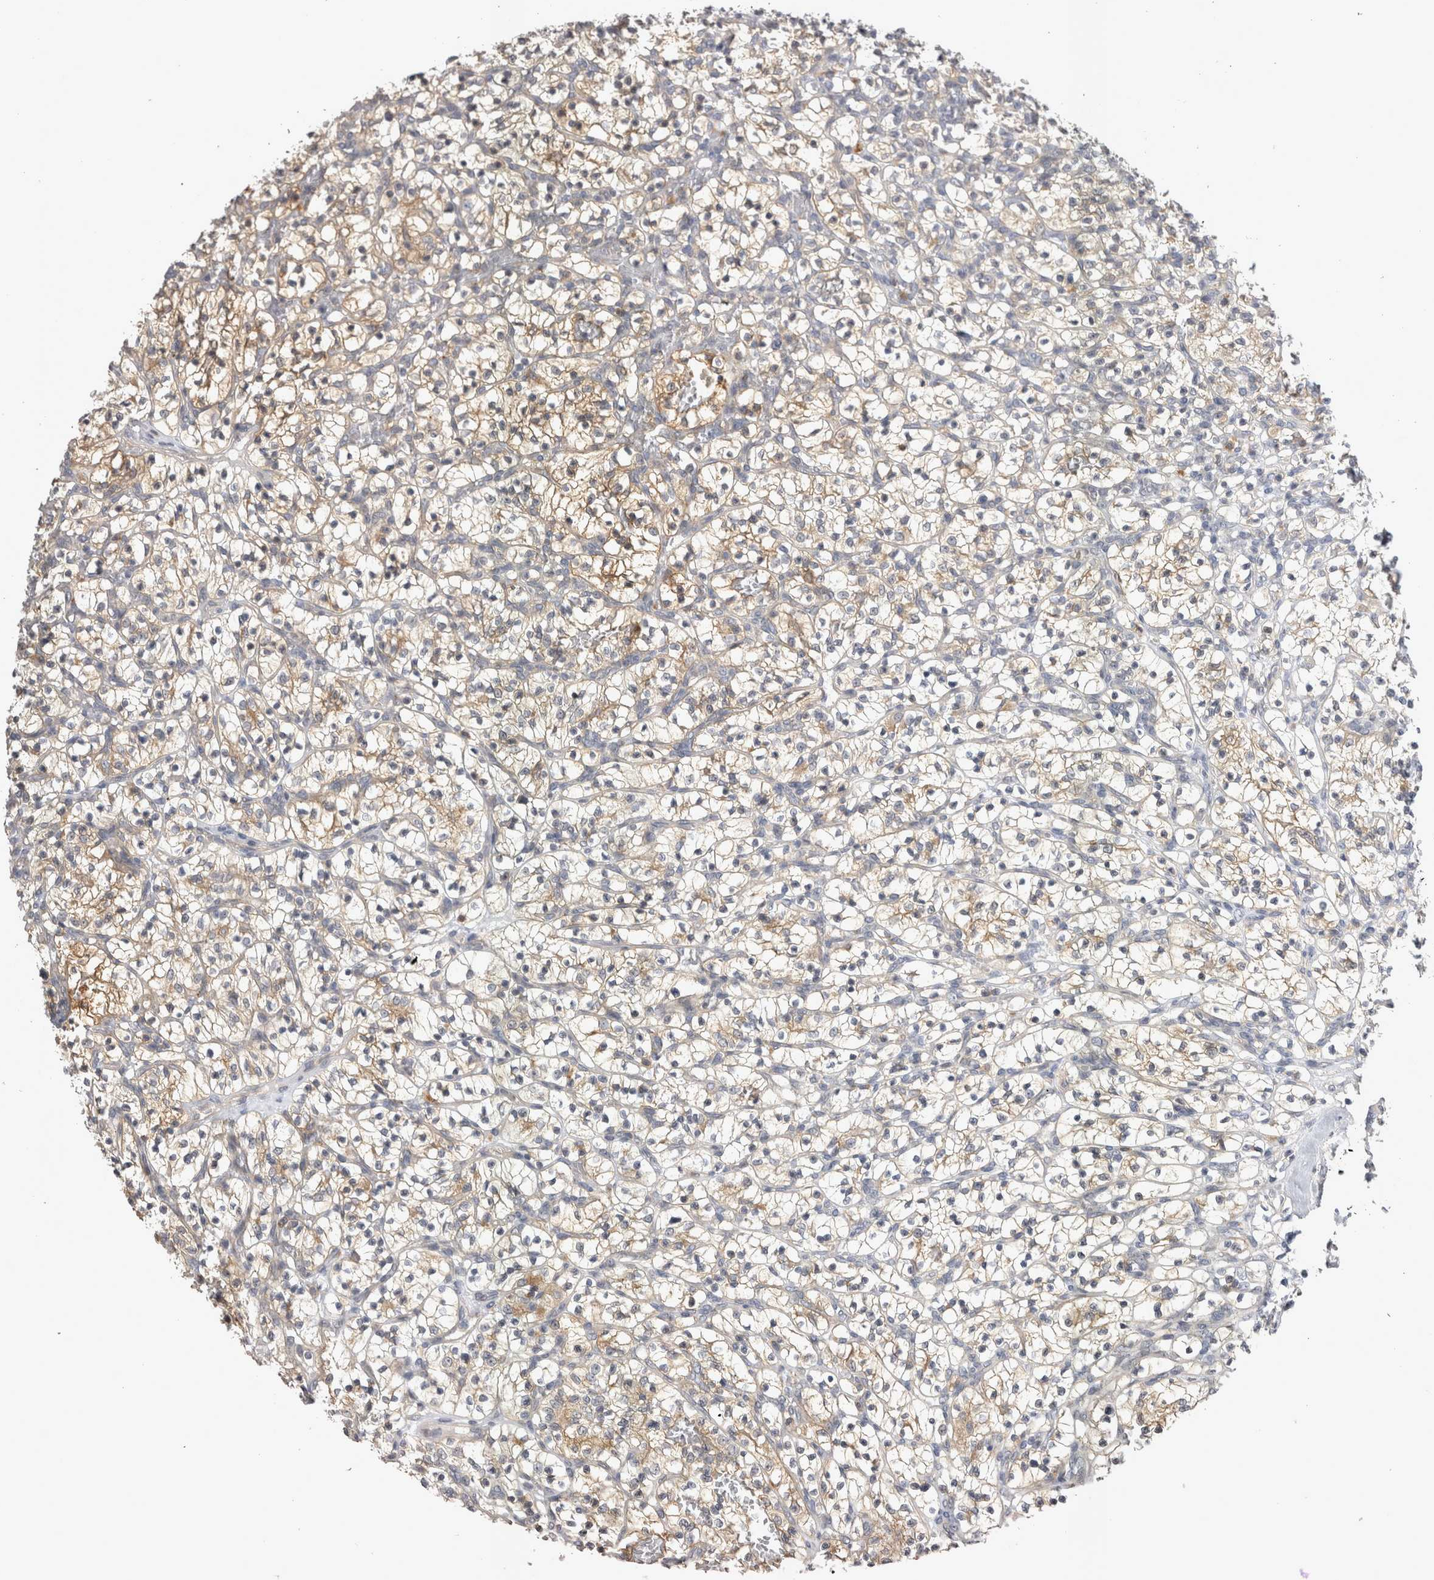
{"staining": {"intensity": "weak", "quantity": "25%-75%", "location": "cytoplasmic/membranous"}, "tissue": "renal cancer", "cell_type": "Tumor cells", "image_type": "cancer", "snomed": [{"axis": "morphology", "description": "Adenocarcinoma, NOS"}, {"axis": "topography", "description": "Kidney"}], "caption": "Protein staining by IHC displays weak cytoplasmic/membranous staining in approximately 25%-75% of tumor cells in renal adenocarcinoma. The protein of interest is shown in brown color, while the nuclei are stained blue.", "gene": "CTBS", "patient": {"sex": "female", "age": 57}}